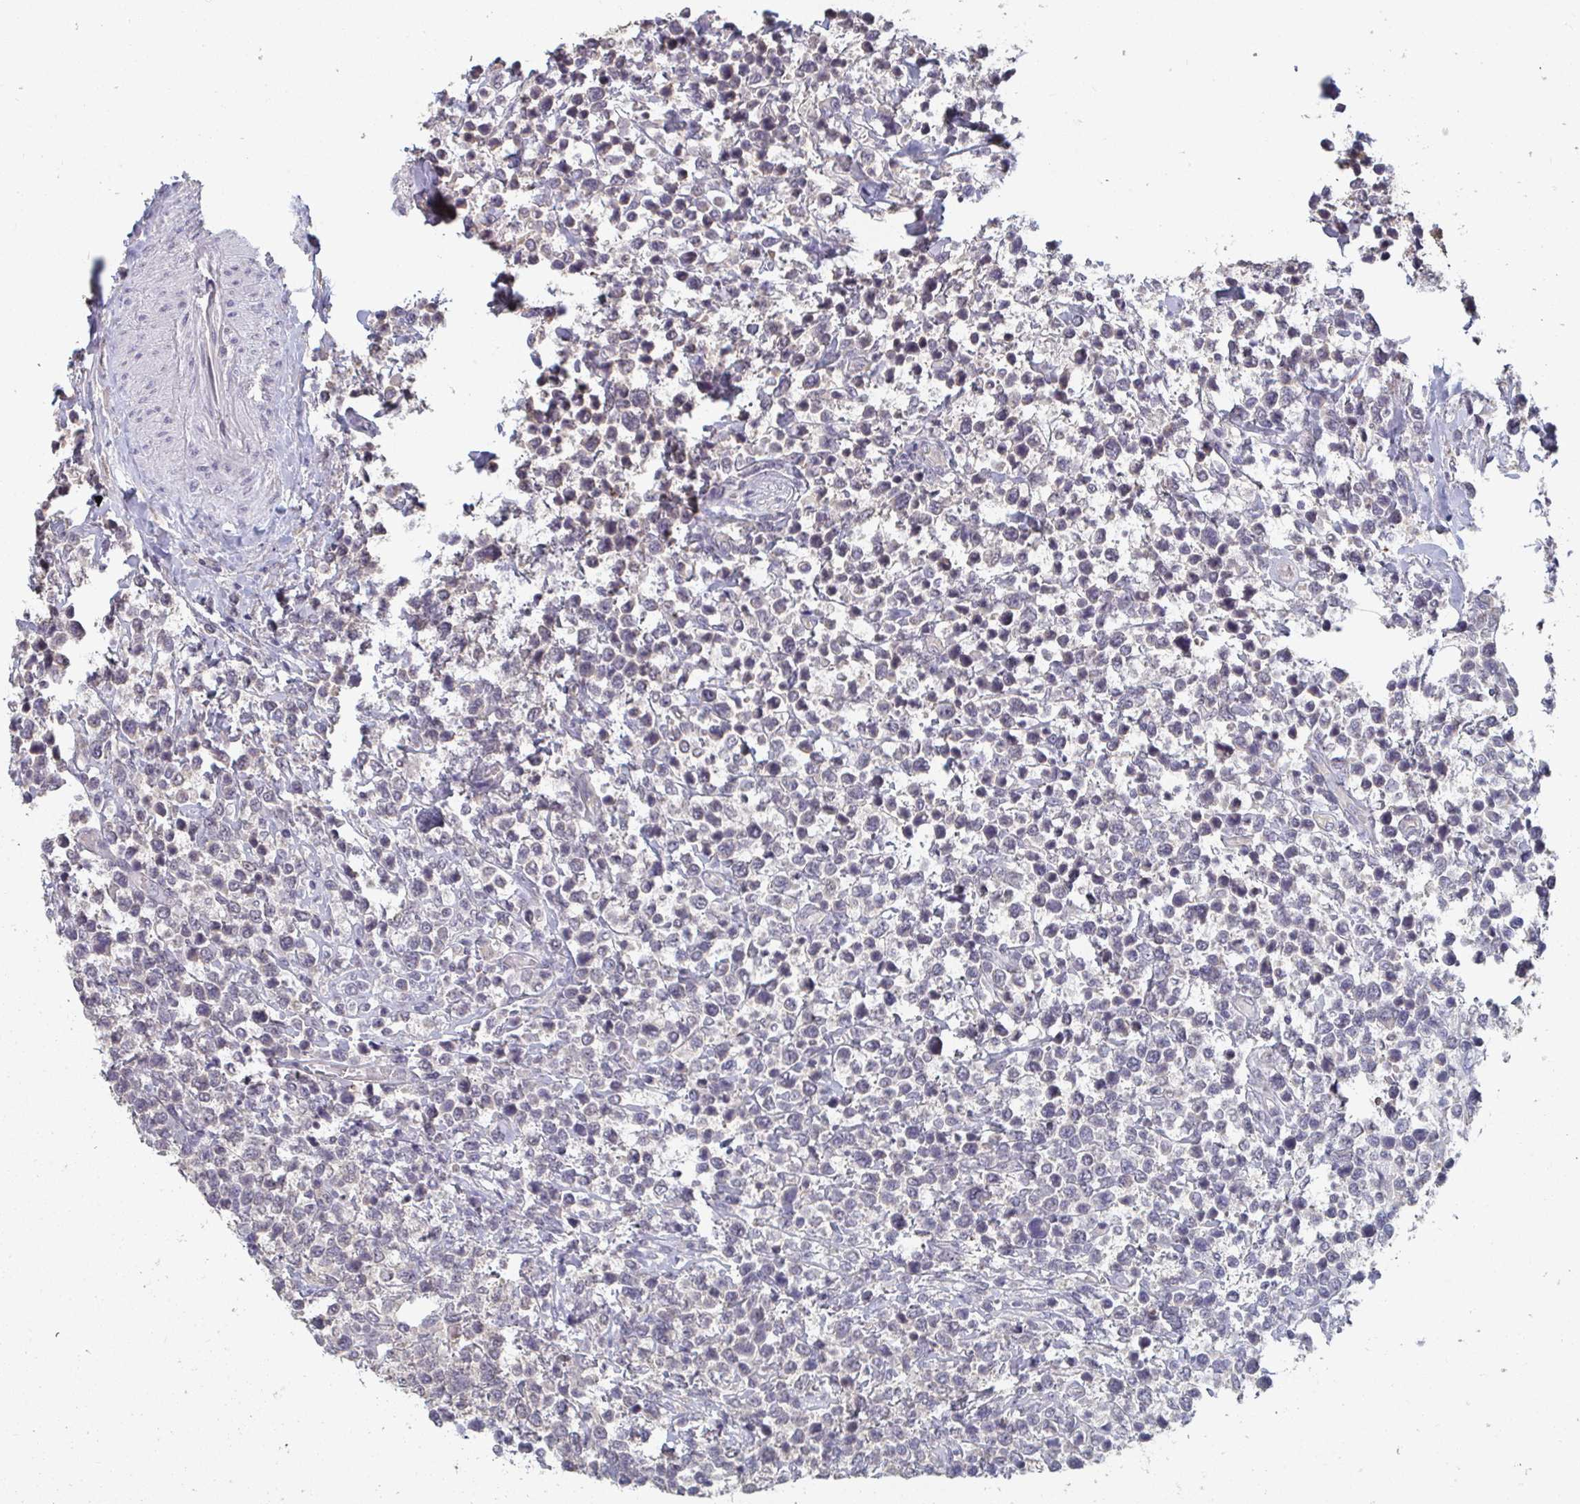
{"staining": {"intensity": "negative", "quantity": "none", "location": "none"}, "tissue": "lymphoma", "cell_type": "Tumor cells", "image_type": "cancer", "snomed": [{"axis": "morphology", "description": "Malignant lymphoma, non-Hodgkin's type, High grade"}, {"axis": "topography", "description": "Soft tissue"}], "caption": "High-grade malignant lymphoma, non-Hodgkin's type stained for a protein using IHC shows no positivity tumor cells.", "gene": "LIX1", "patient": {"sex": "female", "age": 56}}